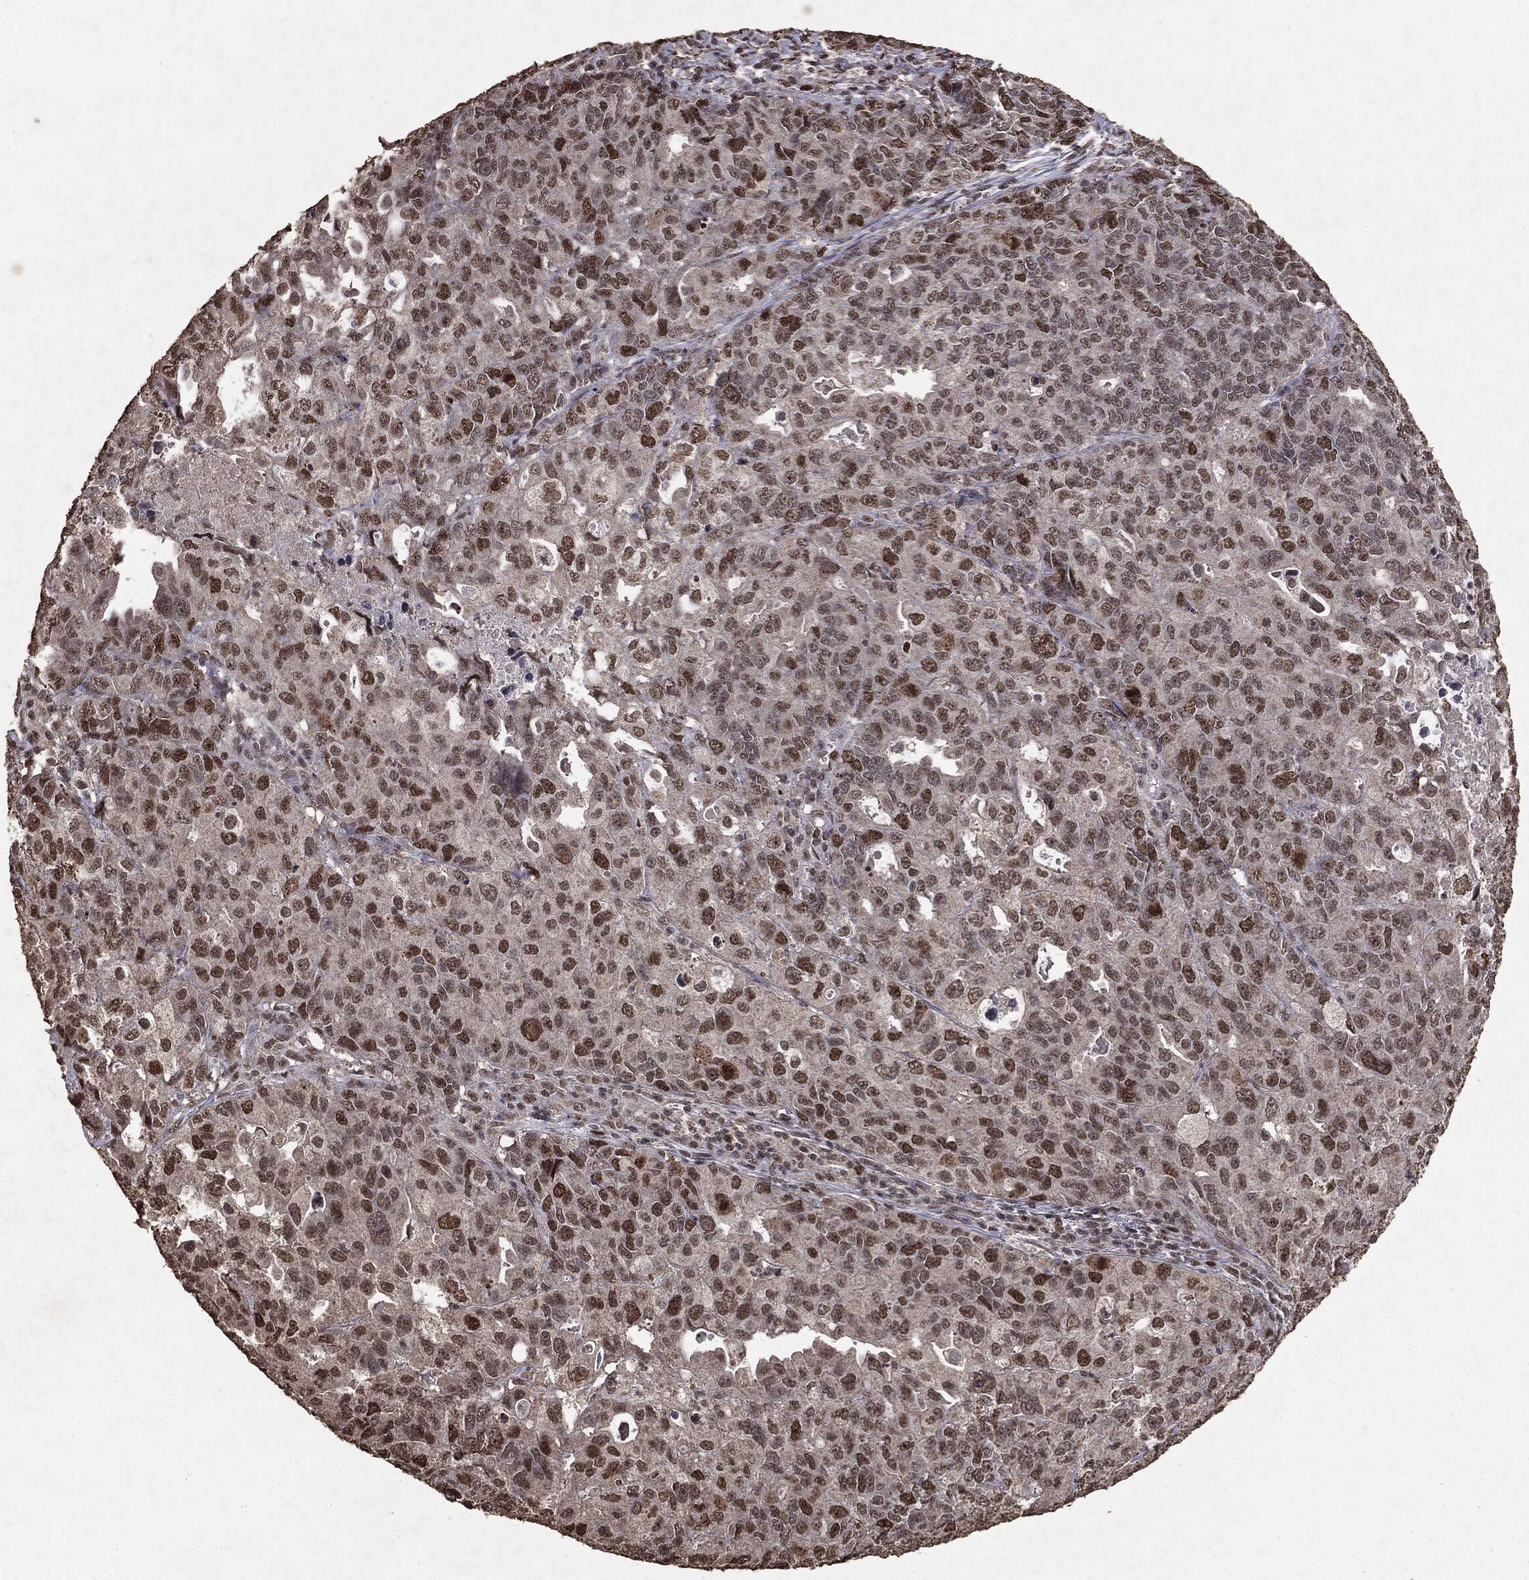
{"staining": {"intensity": "strong", "quantity": "25%-75%", "location": "nuclear"}, "tissue": "endometrial cancer", "cell_type": "Tumor cells", "image_type": "cancer", "snomed": [{"axis": "morphology", "description": "Adenocarcinoma, NOS"}, {"axis": "topography", "description": "Uterus"}], "caption": "This is a micrograph of immunohistochemistry (IHC) staining of adenocarcinoma (endometrial), which shows strong expression in the nuclear of tumor cells.", "gene": "RAD18", "patient": {"sex": "female", "age": 79}}